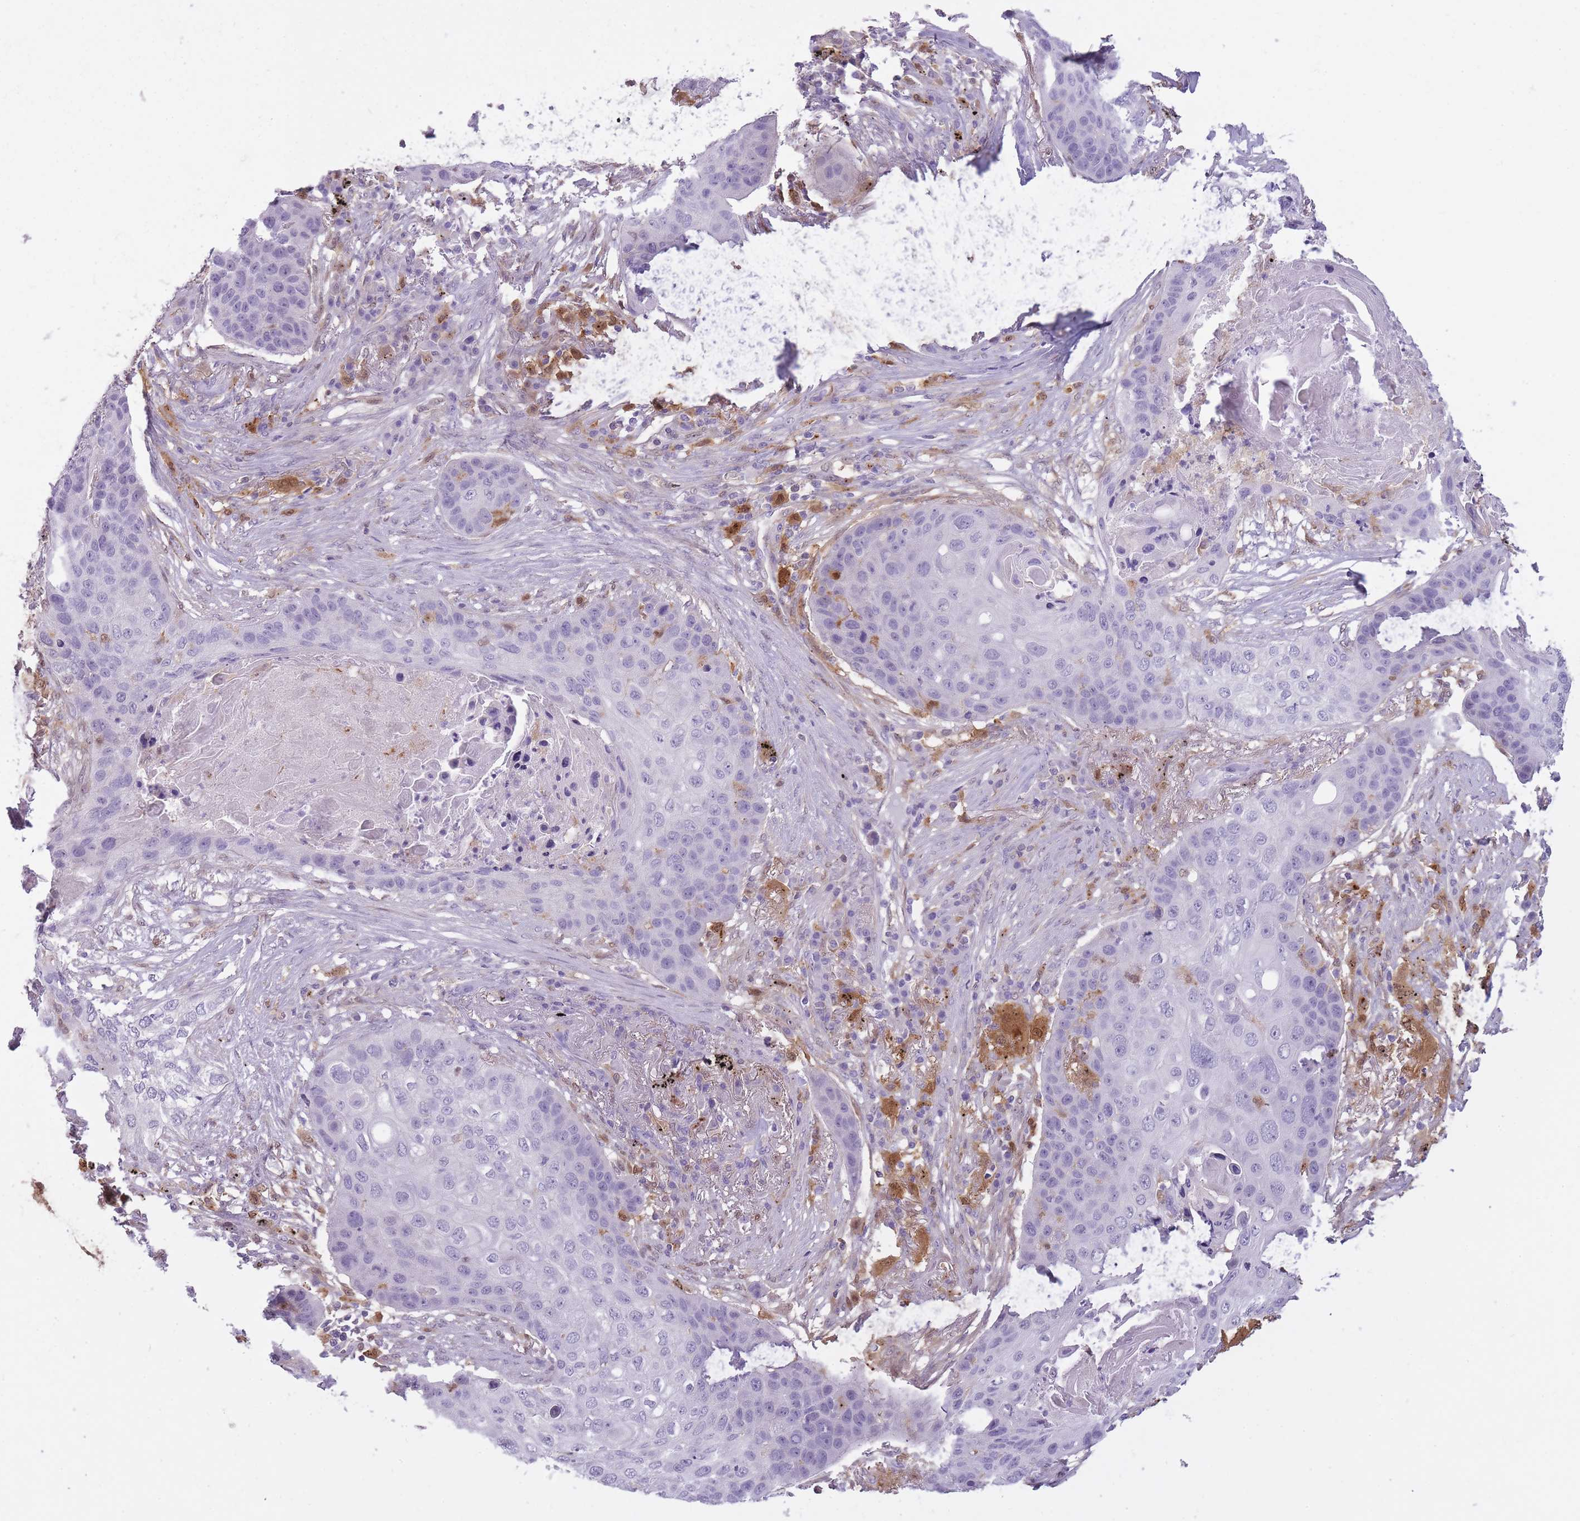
{"staining": {"intensity": "negative", "quantity": "none", "location": "none"}, "tissue": "lung cancer", "cell_type": "Tumor cells", "image_type": "cancer", "snomed": [{"axis": "morphology", "description": "Squamous cell carcinoma, NOS"}, {"axis": "topography", "description": "Lung"}], "caption": "This micrograph is of lung cancer (squamous cell carcinoma) stained with immunohistochemistry to label a protein in brown with the nuclei are counter-stained blue. There is no expression in tumor cells.", "gene": "LGALS9", "patient": {"sex": "female", "age": 63}}